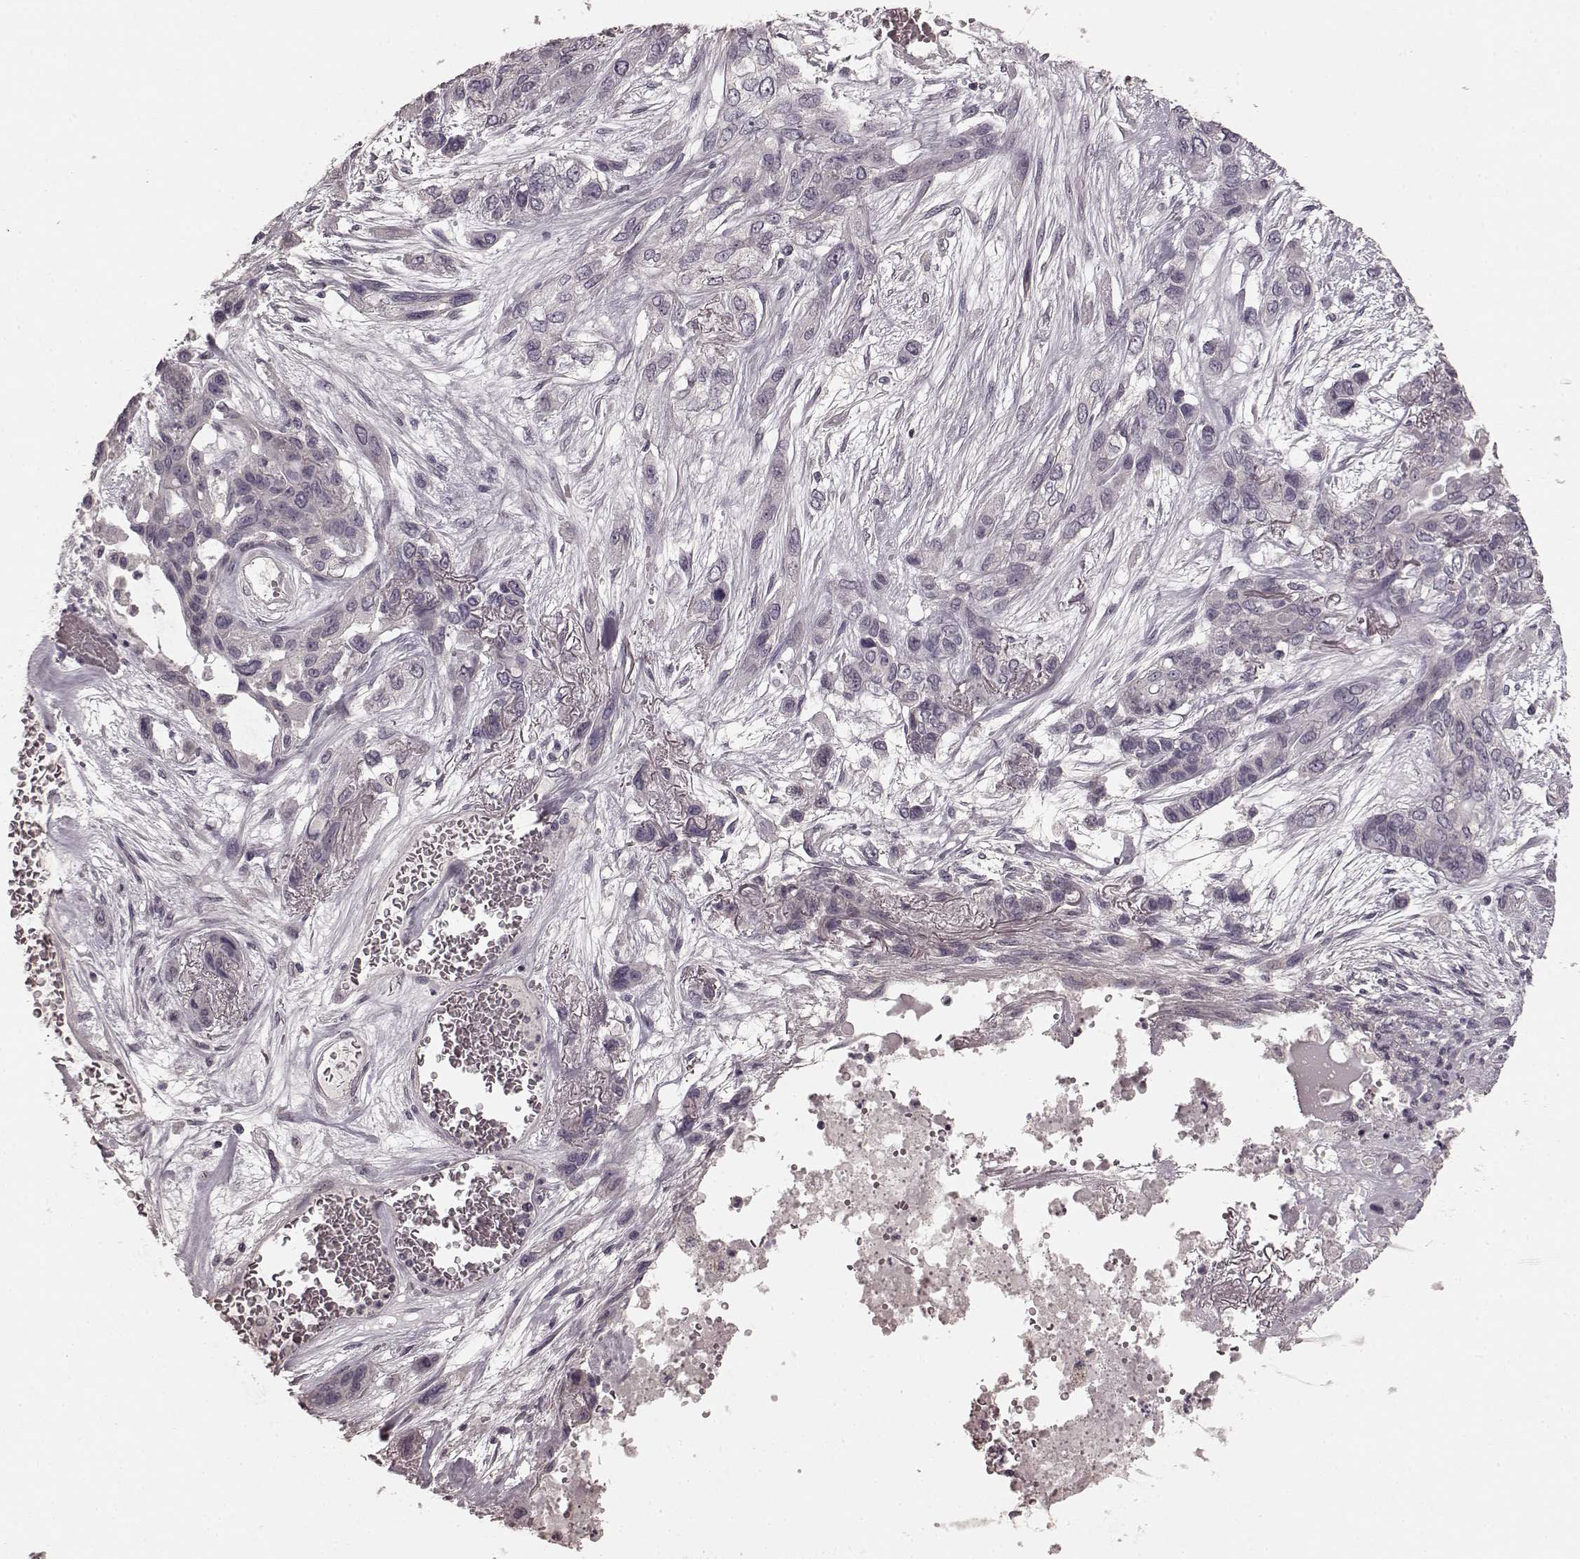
{"staining": {"intensity": "negative", "quantity": "none", "location": "none"}, "tissue": "lung cancer", "cell_type": "Tumor cells", "image_type": "cancer", "snomed": [{"axis": "morphology", "description": "Squamous cell carcinoma, NOS"}, {"axis": "topography", "description": "Lung"}], "caption": "Immunohistochemistry (IHC) photomicrograph of lung cancer stained for a protein (brown), which reveals no positivity in tumor cells.", "gene": "PRKCE", "patient": {"sex": "female", "age": 70}}